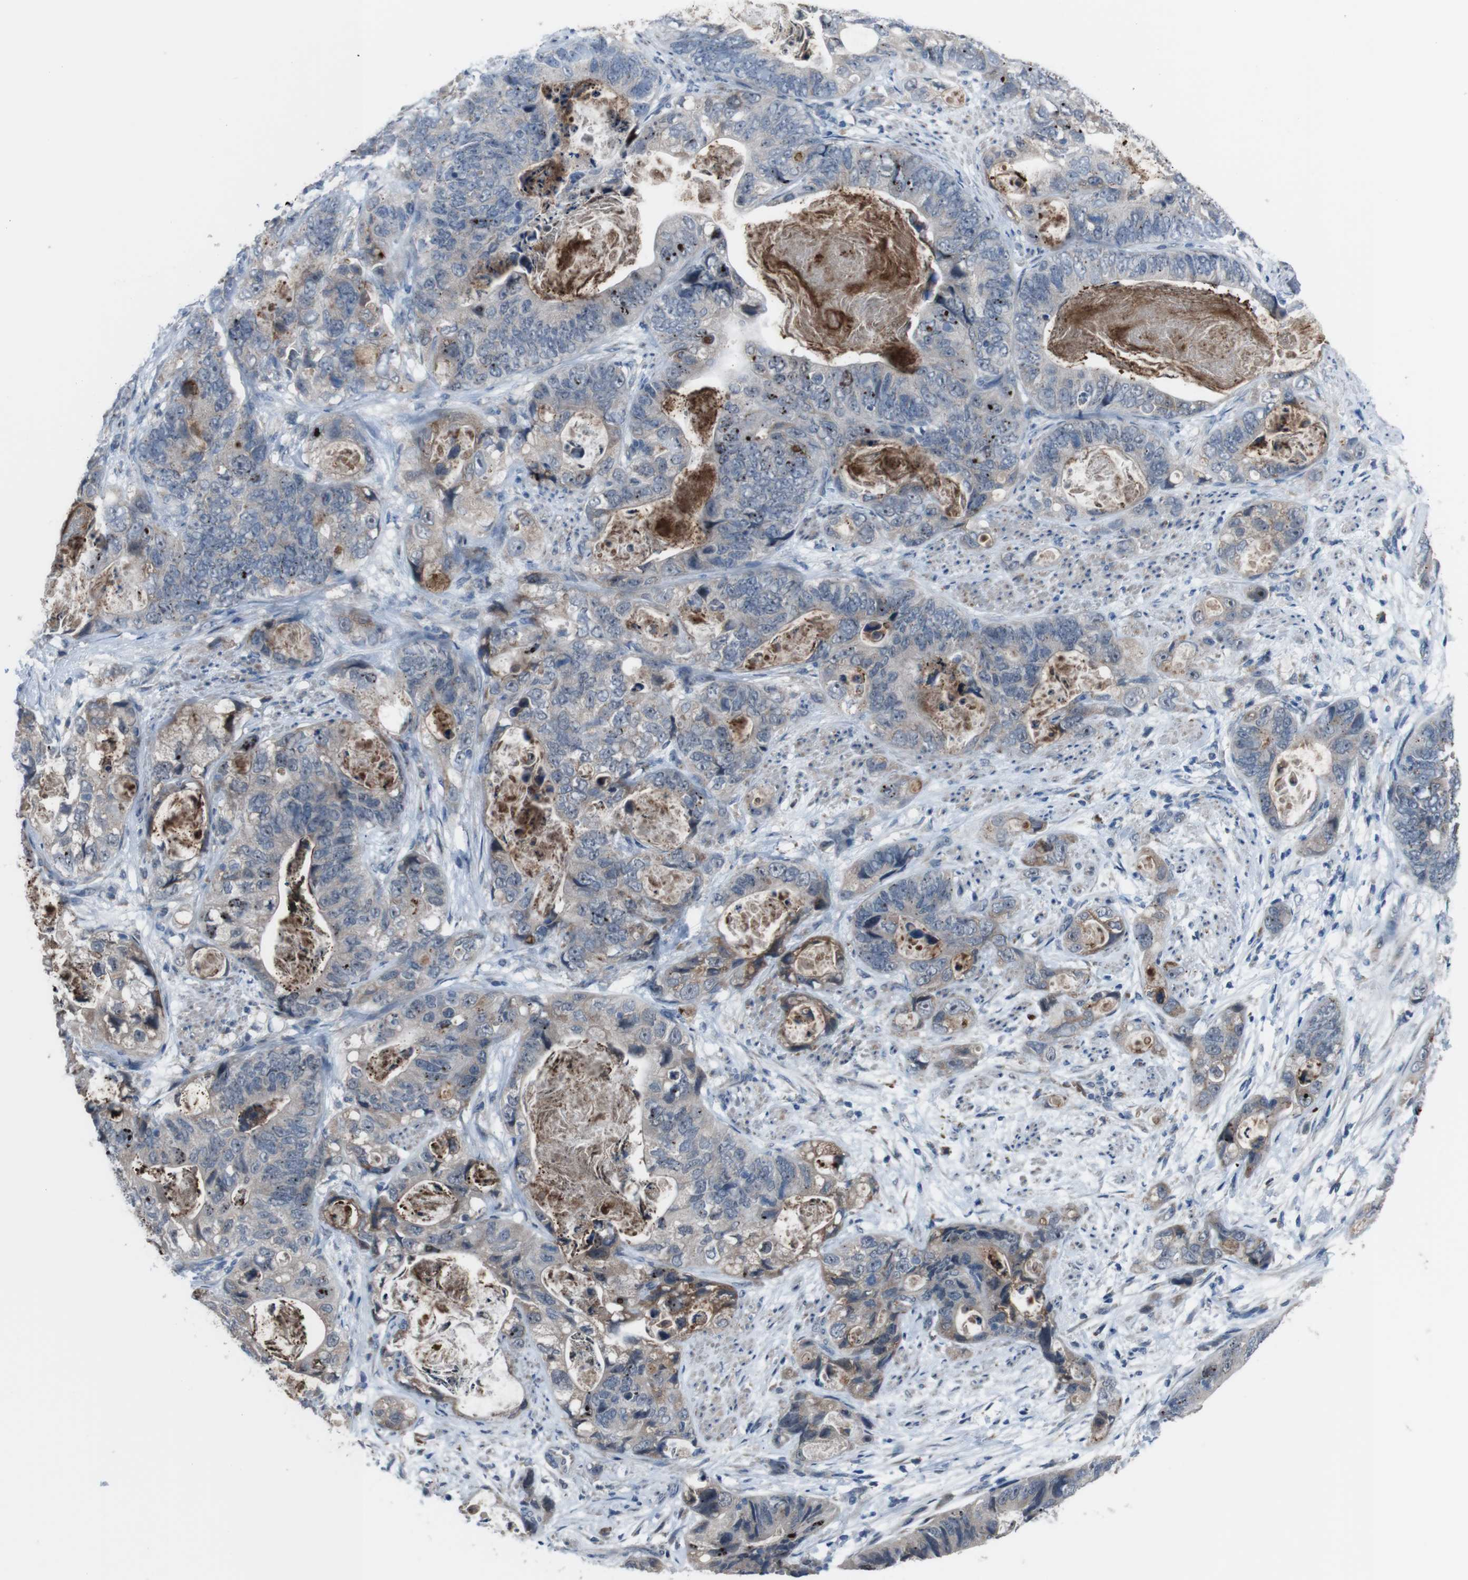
{"staining": {"intensity": "weak", "quantity": "25%-75%", "location": "cytoplasmic/membranous,nuclear"}, "tissue": "stomach cancer", "cell_type": "Tumor cells", "image_type": "cancer", "snomed": [{"axis": "morphology", "description": "Adenocarcinoma, NOS"}, {"axis": "topography", "description": "Stomach"}], "caption": "Weak cytoplasmic/membranous and nuclear protein staining is appreciated in approximately 25%-75% of tumor cells in stomach adenocarcinoma.", "gene": "CDH22", "patient": {"sex": "female", "age": 89}}